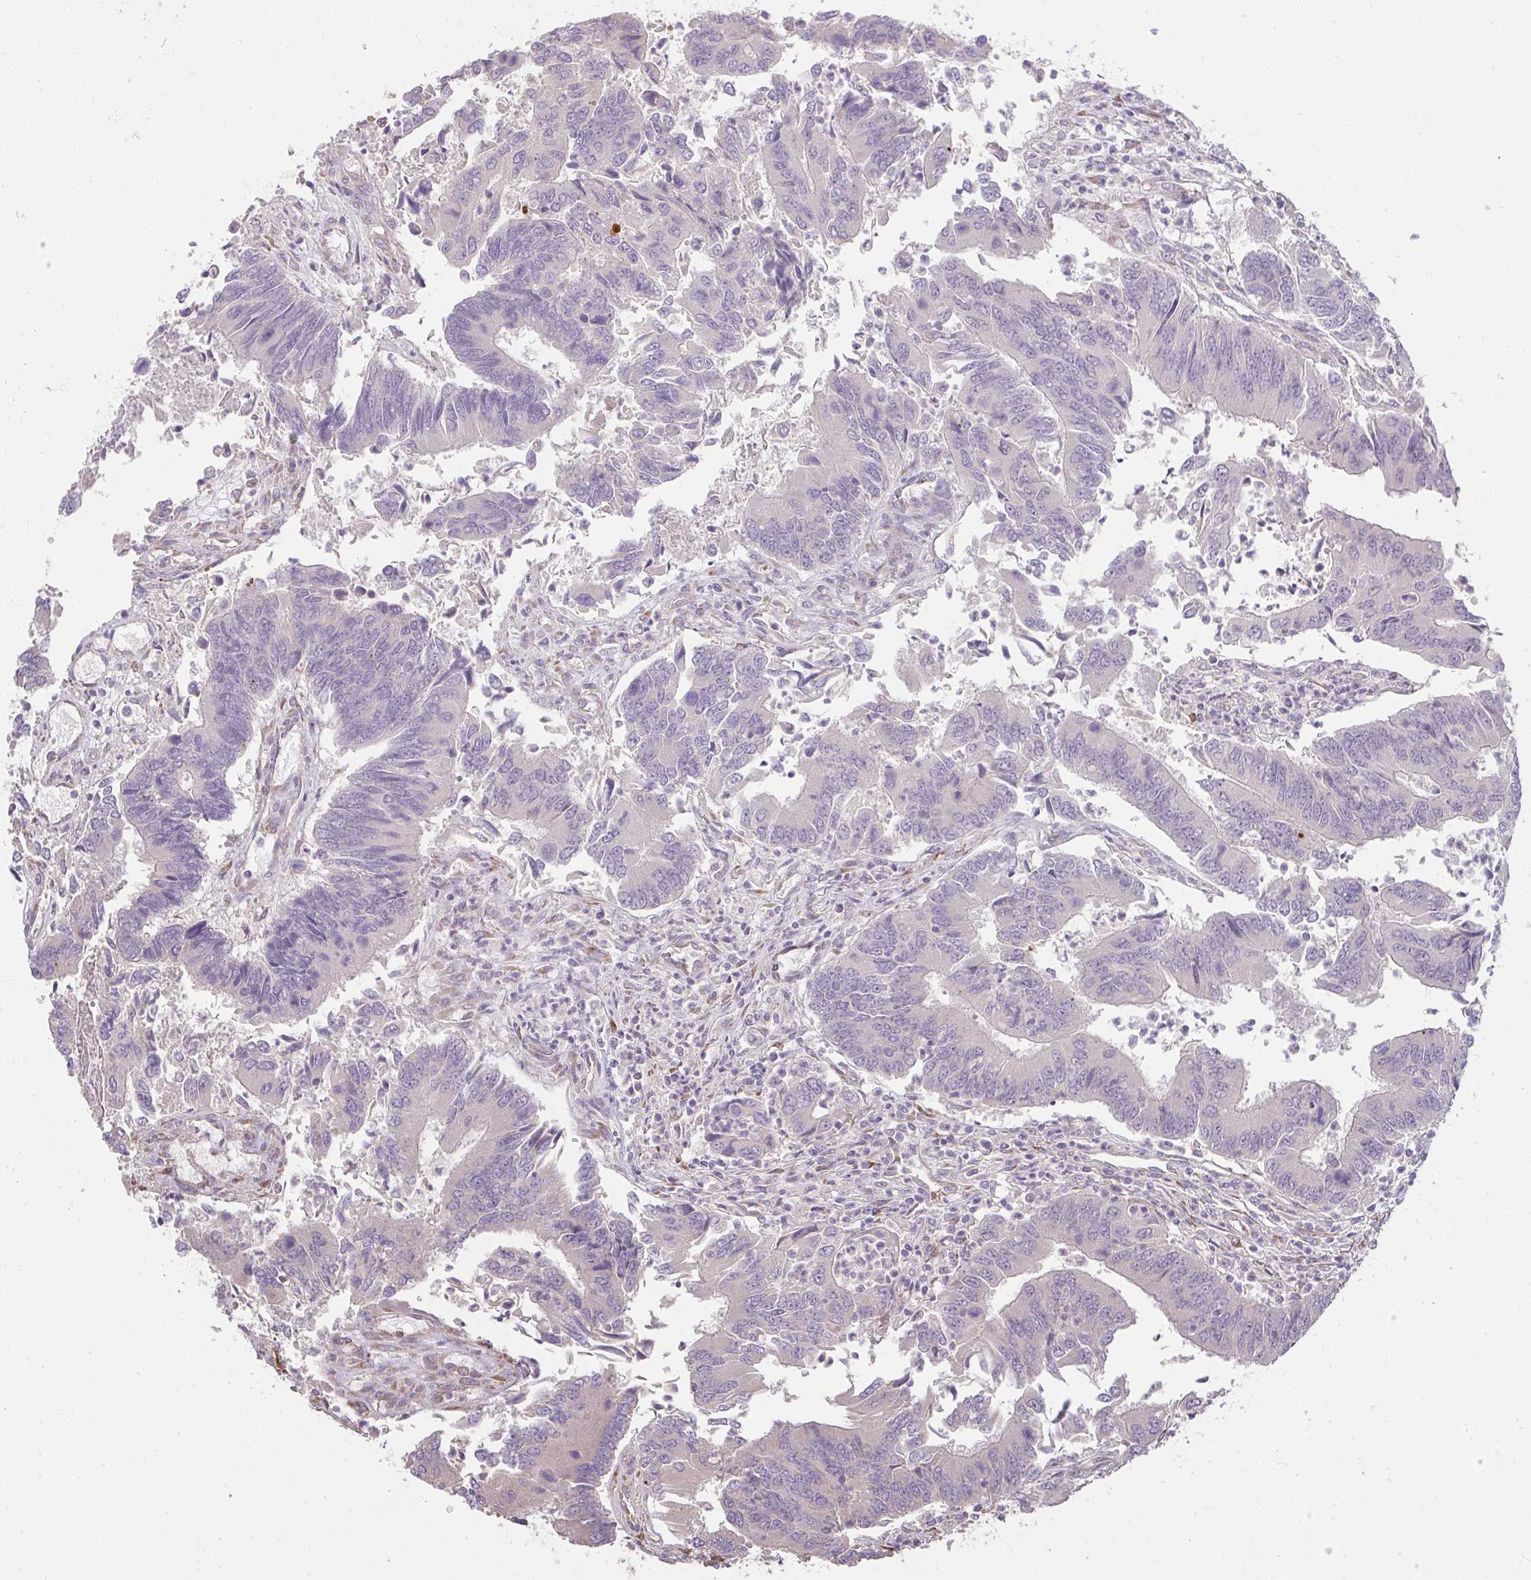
{"staining": {"intensity": "negative", "quantity": "none", "location": "none"}, "tissue": "colorectal cancer", "cell_type": "Tumor cells", "image_type": "cancer", "snomed": [{"axis": "morphology", "description": "Adenocarcinoma, NOS"}, {"axis": "topography", "description": "Colon"}], "caption": "The micrograph reveals no staining of tumor cells in colorectal cancer (adenocarcinoma). Nuclei are stained in blue.", "gene": "BRINP3", "patient": {"sex": "female", "age": 67}}